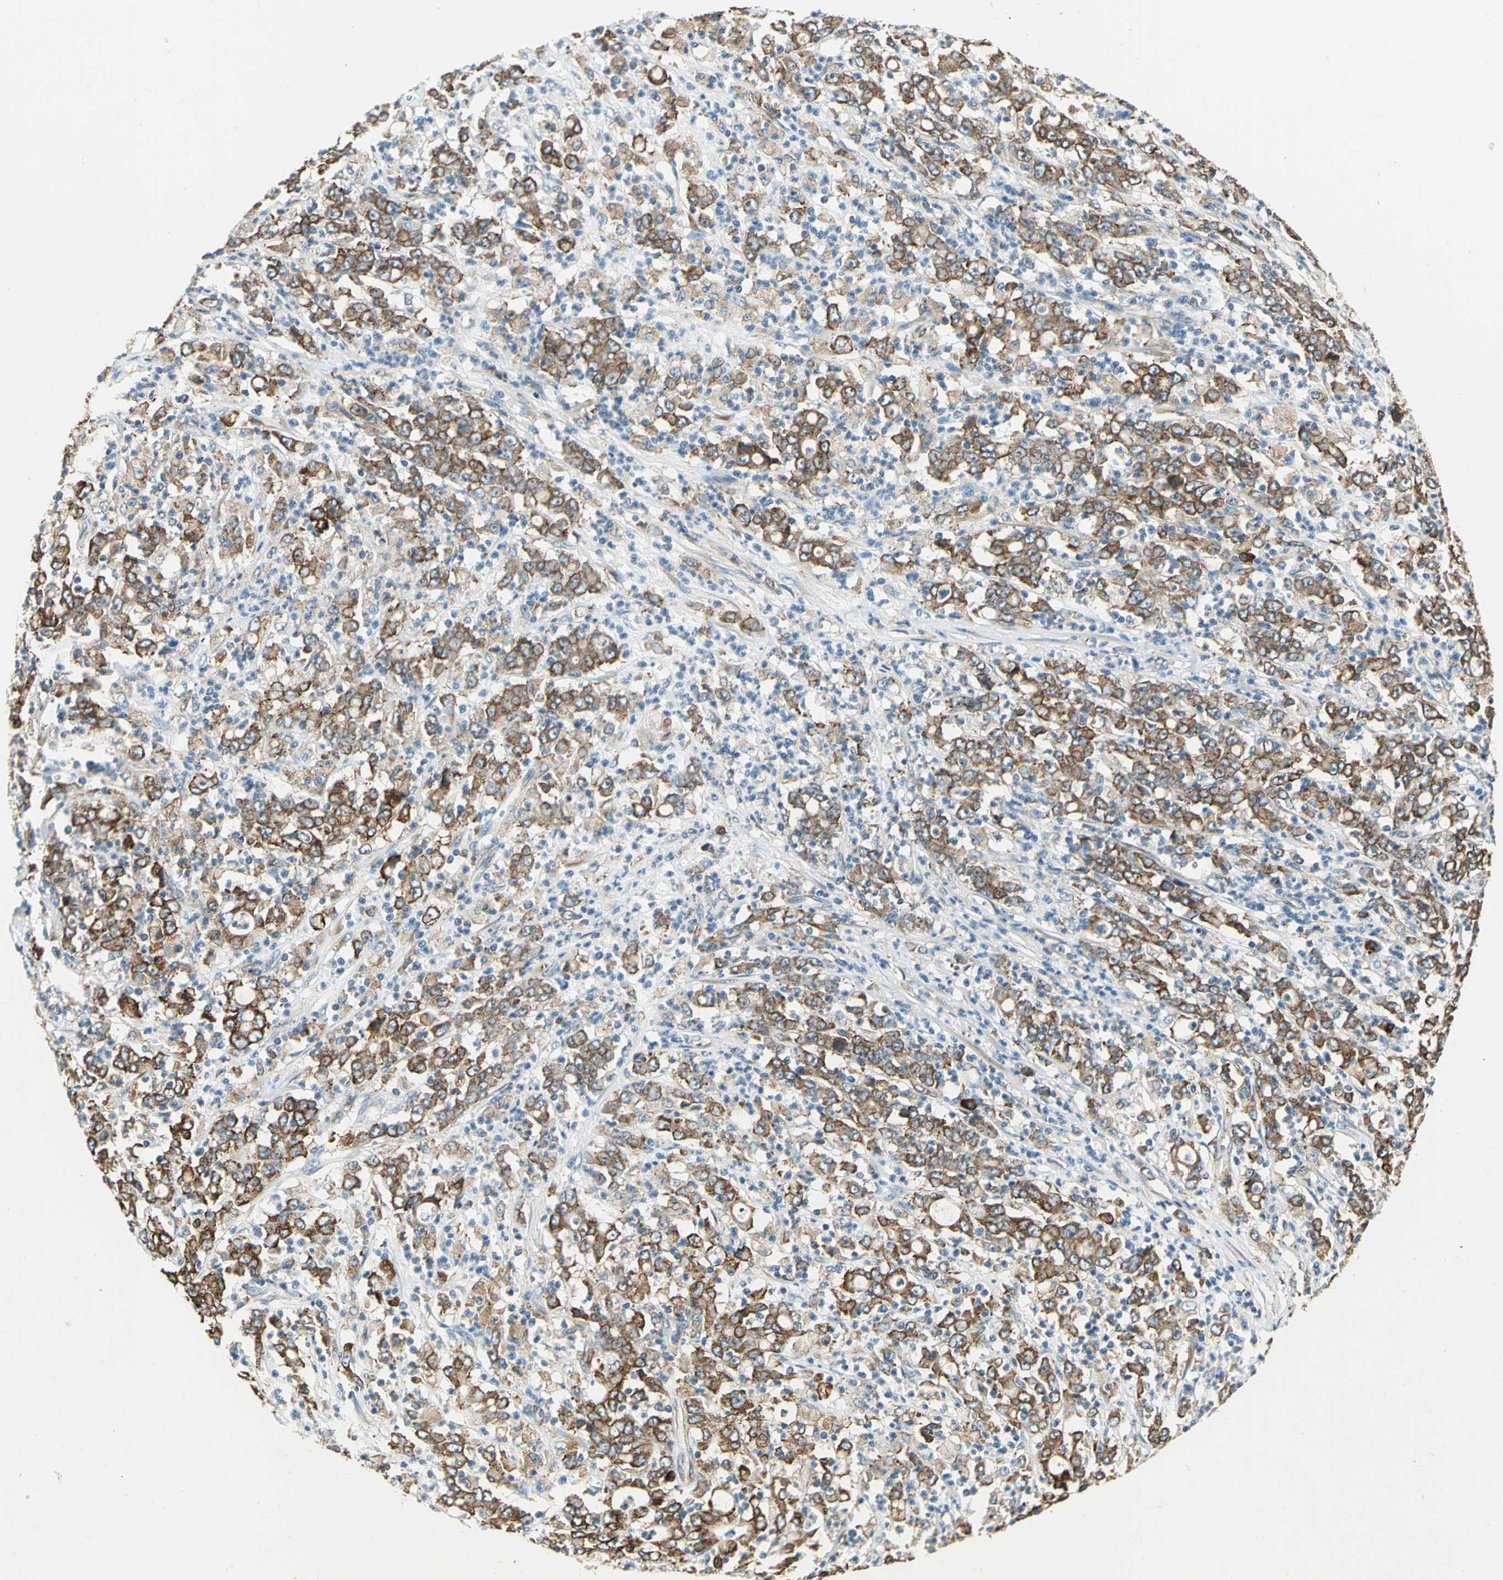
{"staining": {"intensity": "moderate", "quantity": ">75%", "location": "cytoplasmic/membranous"}, "tissue": "stomach cancer", "cell_type": "Tumor cells", "image_type": "cancer", "snomed": [{"axis": "morphology", "description": "Adenocarcinoma, NOS"}, {"axis": "topography", "description": "Stomach, lower"}], "caption": "Protein analysis of stomach cancer (adenocarcinoma) tissue reveals moderate cytoplasmic/membranous expression in approximately >75% of tumor cells.", "gene": "PDIA4", "patient": {"sex": "female", "age": 71}}